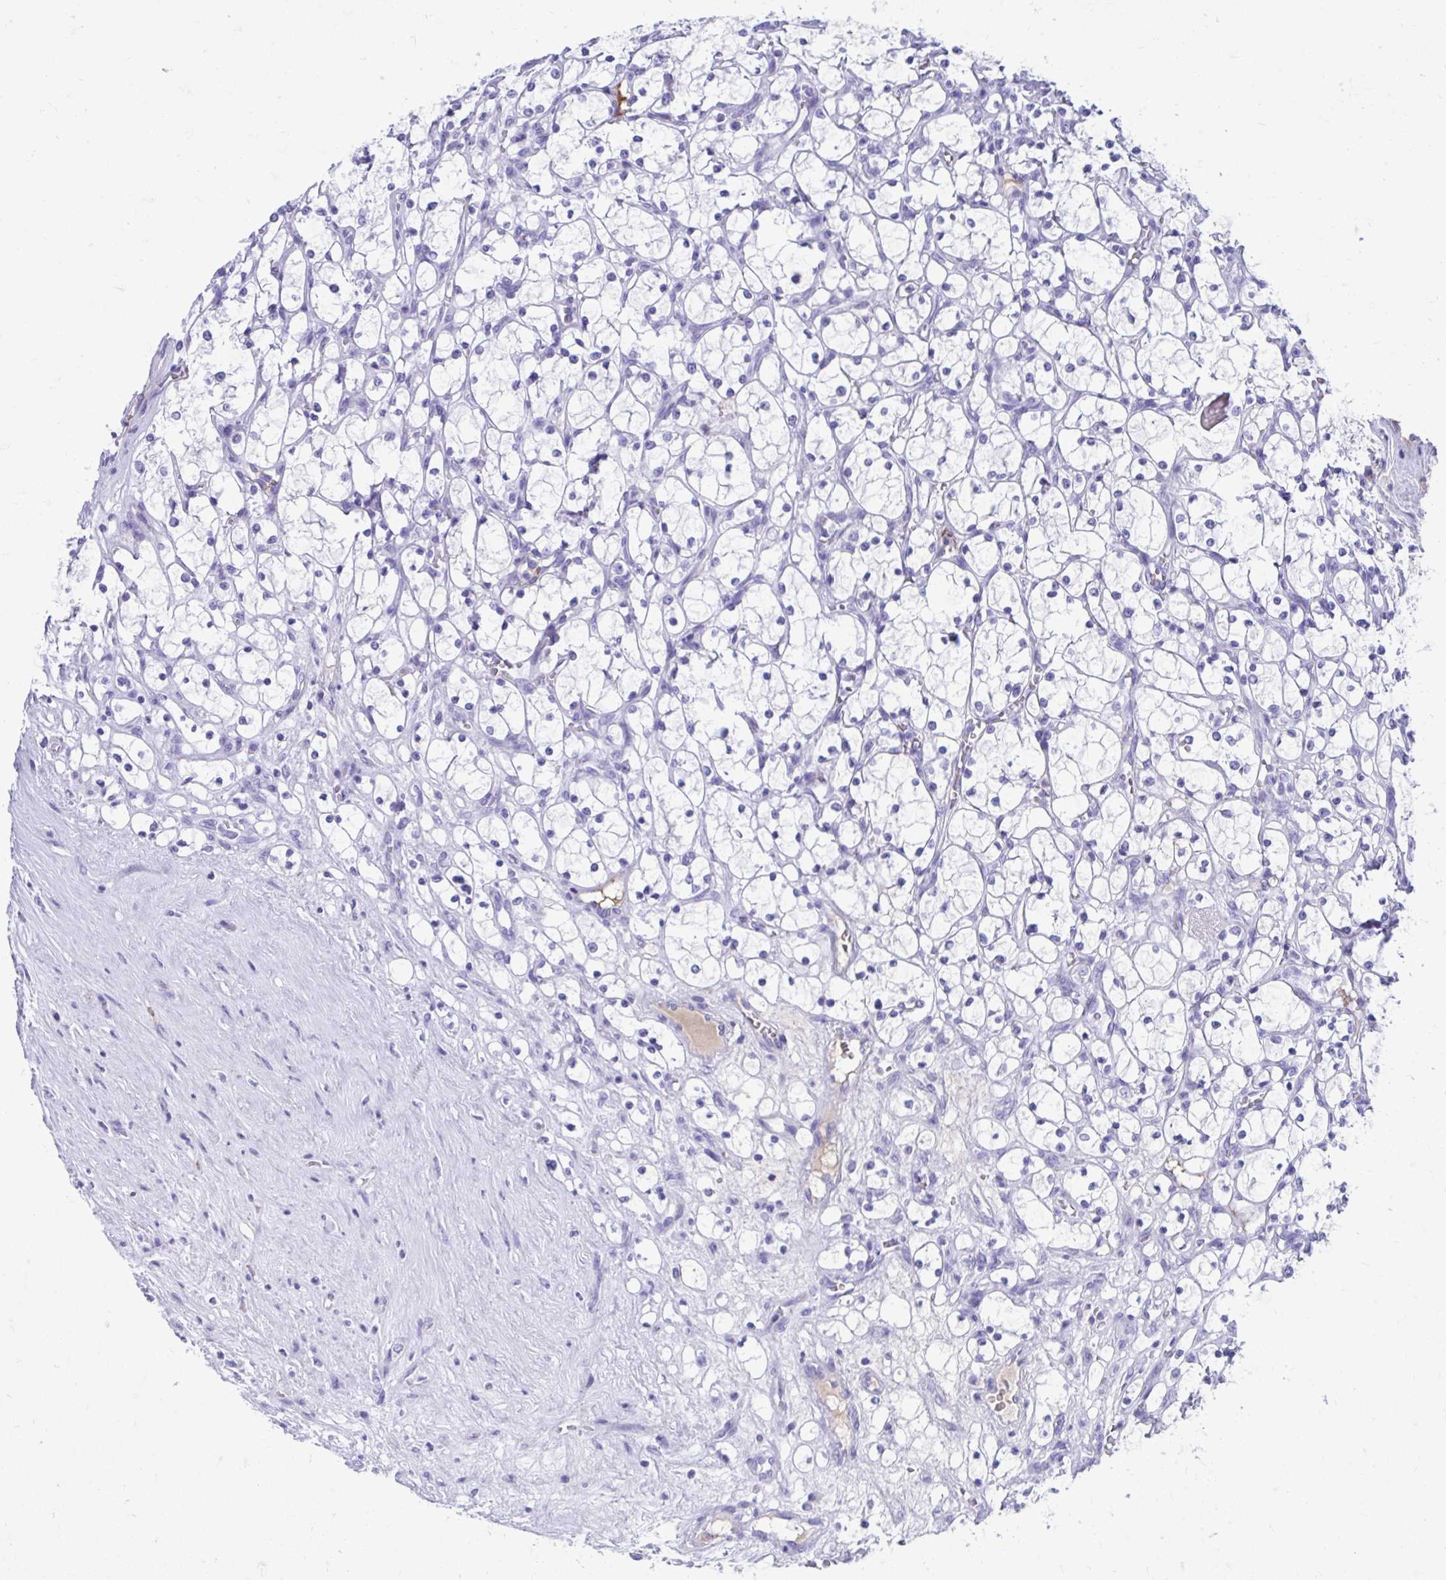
{"staining": {"intensity": "negative", "quantity": "none", "location": "none"}, "tissue": "renal cancer", "cell_type": "Tumor cells", "image_type": "cancer", "snomed": [{"axis": "morphology", "description": "Adenocarcinoma, NOS"}, {"axis": "topography", "description": "Kidney"}], "caption": "This is a micrograph of immunohistochemistry staining of renal cancer, which shows no positivity in tumor cells. (Stains: DAB immunohistochemistry (IHC) with hematoxylin counter stain, Microscopy: brightfield microscopy at high magnification).", "gene": "SMIM9", "patient": {"sex": "female", "age": 69}}